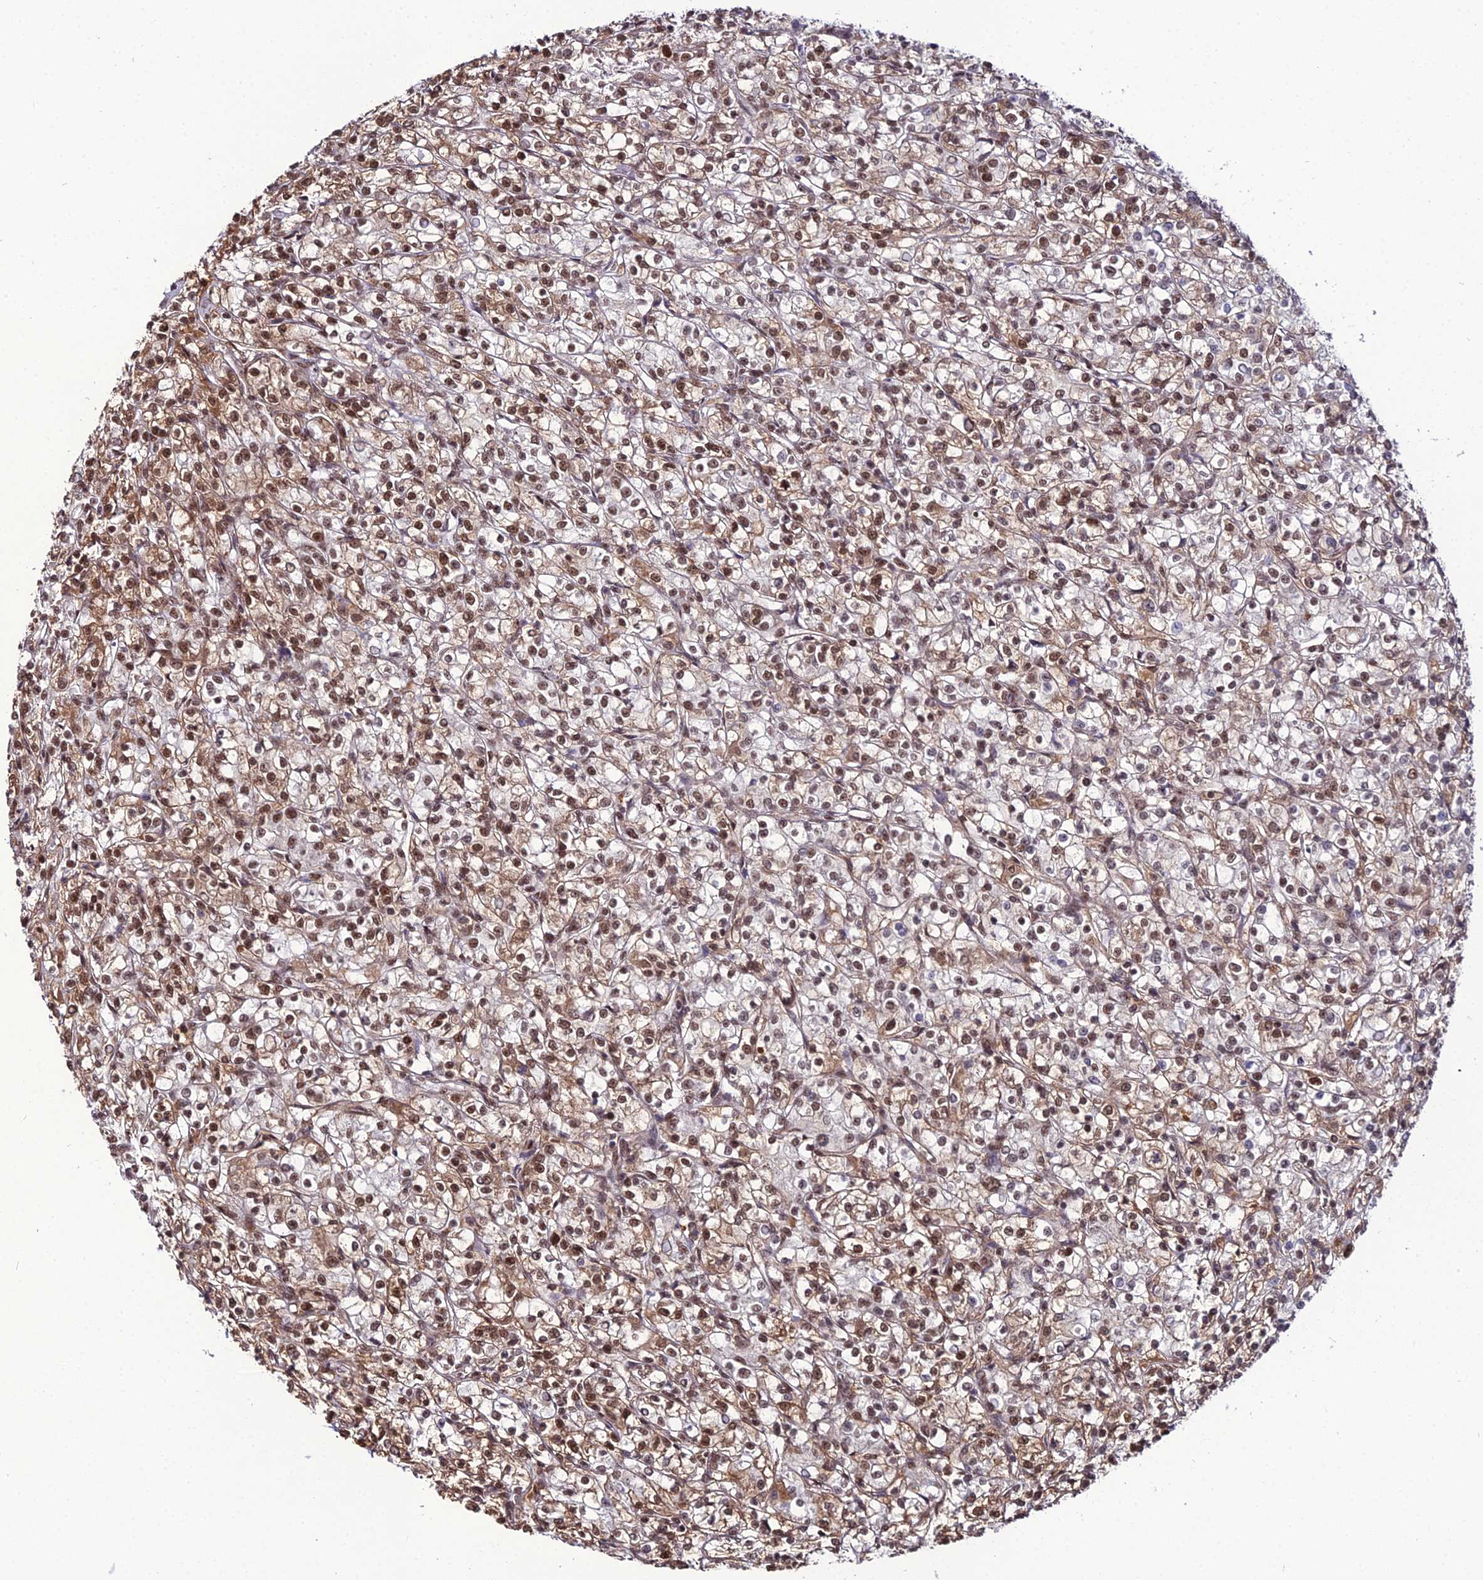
{"staining": {"intensity": "moderate", "quantity": "25%-75%", "location": "nuclear"}, "tissue": "renal cancer", "cell_type": "Tumor cells", "image_type": "cancer", "snomed": [{"axis": "morphology", "description": "Adenocarcinoma, NOS"}, {"axis": "topography", "description": "Kidney"}], "caption": "Tumor cells reveal medium levels of moderate nuclear positivity in approximately 25%-75% of cells in renal cancer (adenocarcinoma).", "gene": "RBM12", "patient": {"sex": "female", "age": 59}}